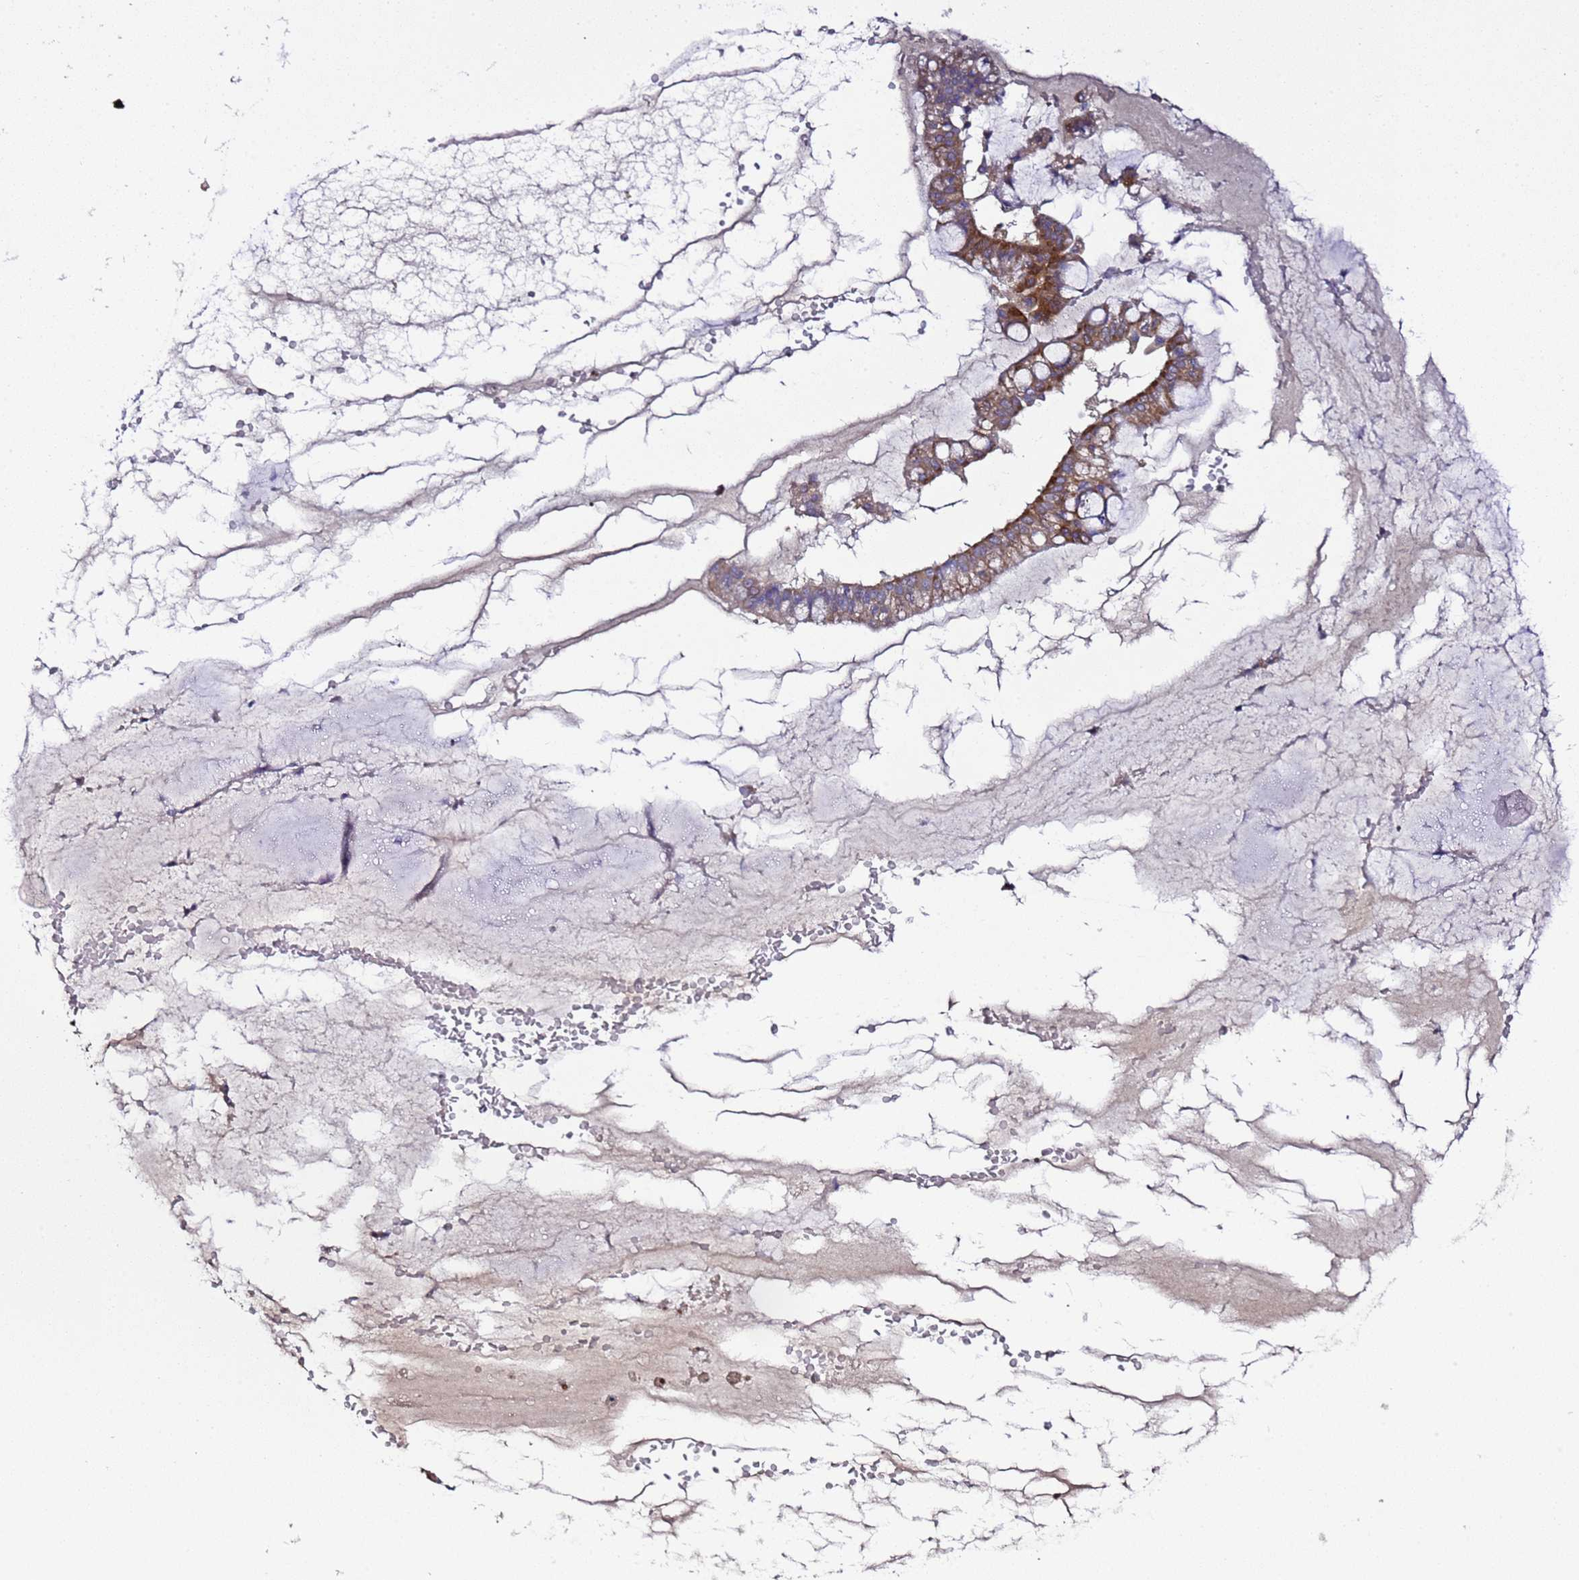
{"staining": {"intensity": "weak", "quantity": ">75%", "location": "cytoplasmic/membranous"}, "tissue": "ovarian cancer", "cell_type": "Tumor cells", "image_type": "cancer", "snomed": [{"axis": "morphology", "description": "Cystadenocarcinoma, mucinous, NOS"}, {"axis": "topography", "description": "Ovary"}], "caption": "High-power microscopy captured an IHC histopathology image of ovarian mucinous cystadenocarcinoma, revealing weak cytoplasmic/membranous expression in about >75% of tumor cells.", "gene": "ALG3", "patient": {"sex": "female", "age": 73}}